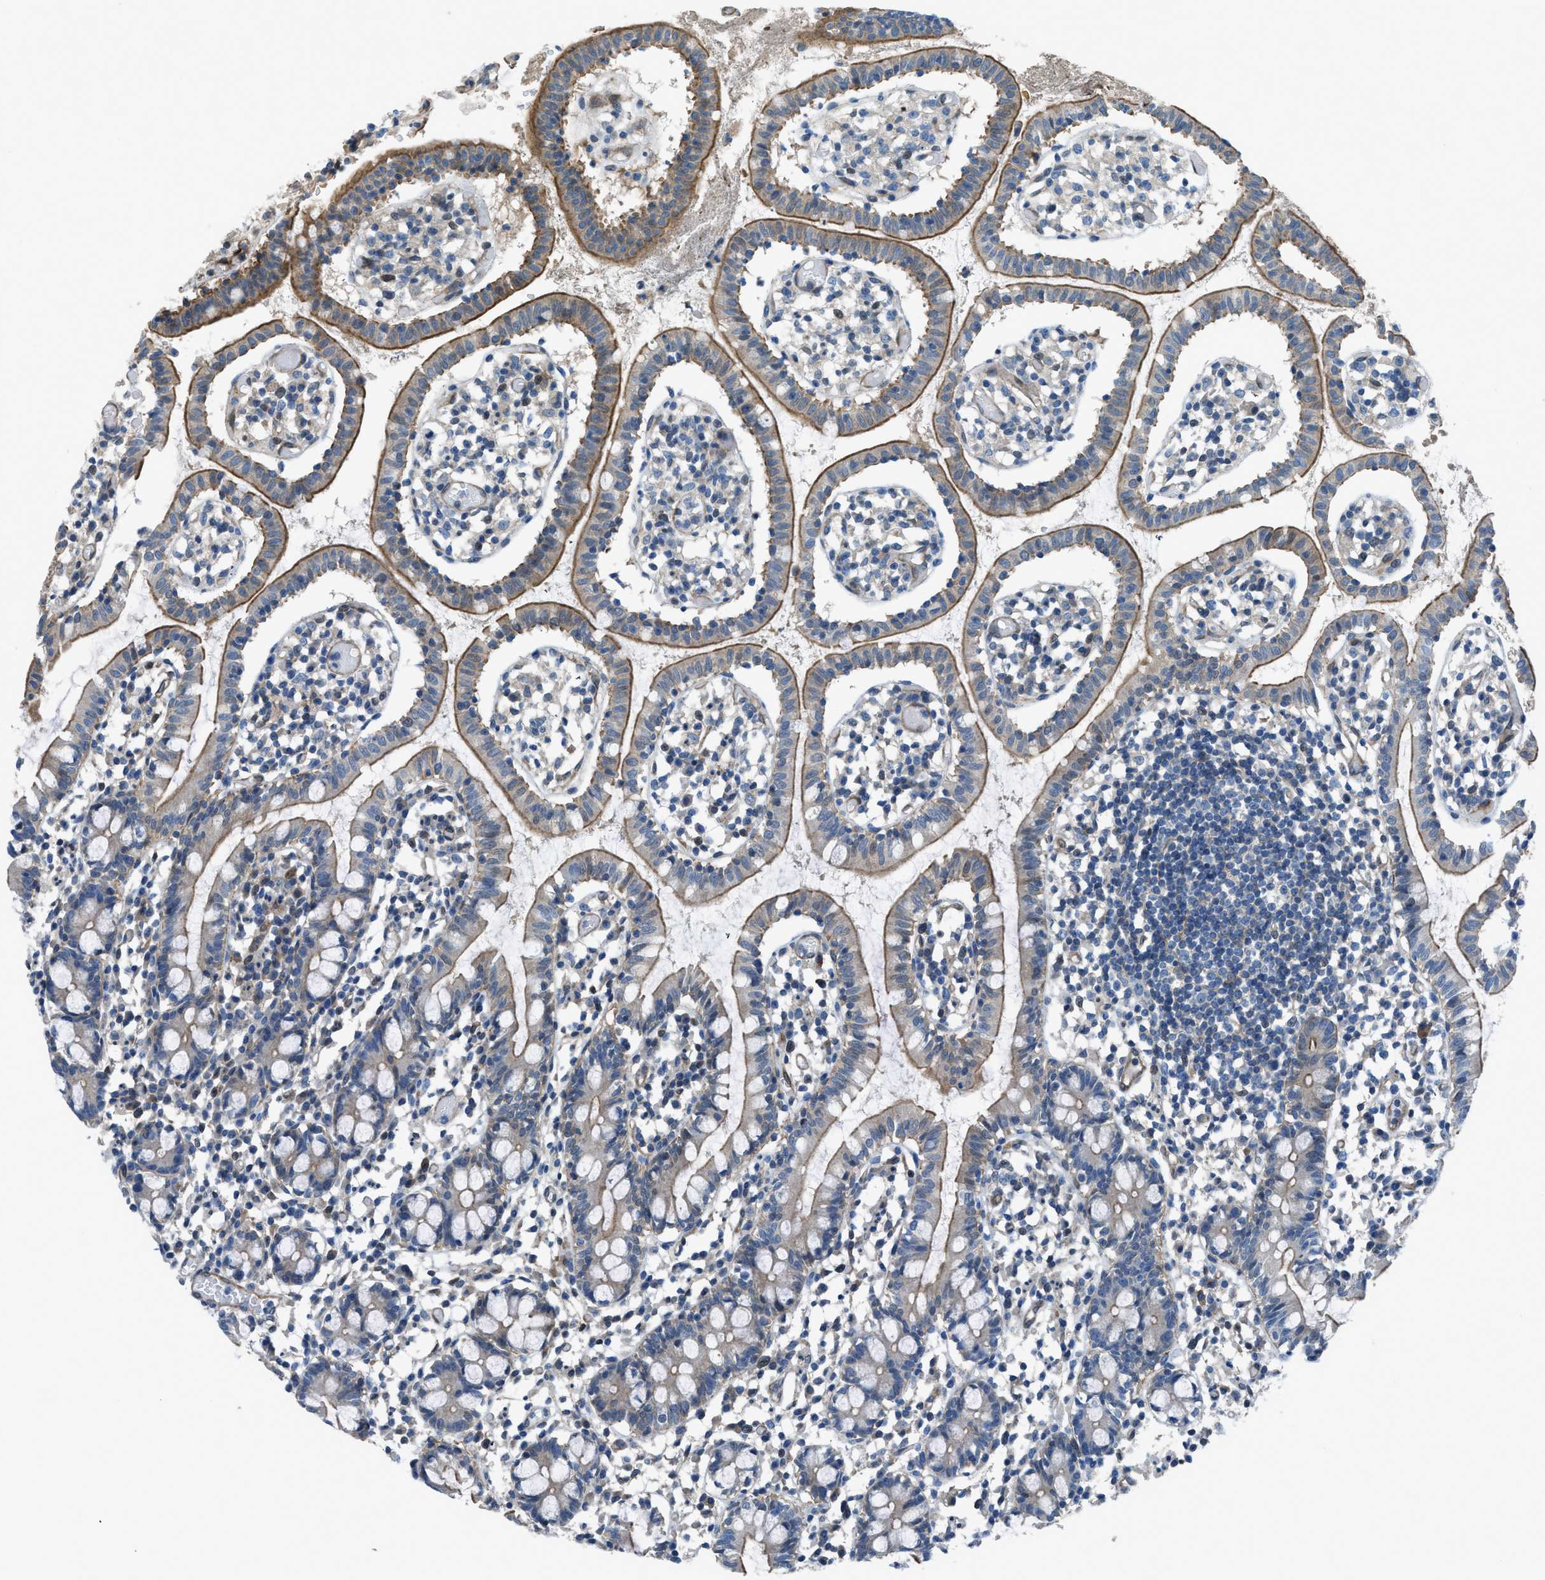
{"staining": {"intensity": "moderate", "quantity": ">75%", "location": "cytoplasmic/membranous"}, "tissue": "small intestine", "cell_type": "Glandular cells", "image_type": "normal", "snomed": [{"axis": "morphology", "description": "Normal tissue, NOS"}, {"axis": "morphology", "description": "Cystadenocarcinoma, serous, Metastatic site"}, {"axis": "topography", "description": "Small intestine"}], "caption": "Moderate cytoplasmic/membranous staining is present in approximately >75% of glandular cells in benign small intestine.", "gene": "PRKN", "patient": {"sex": "female", "age": 61}}